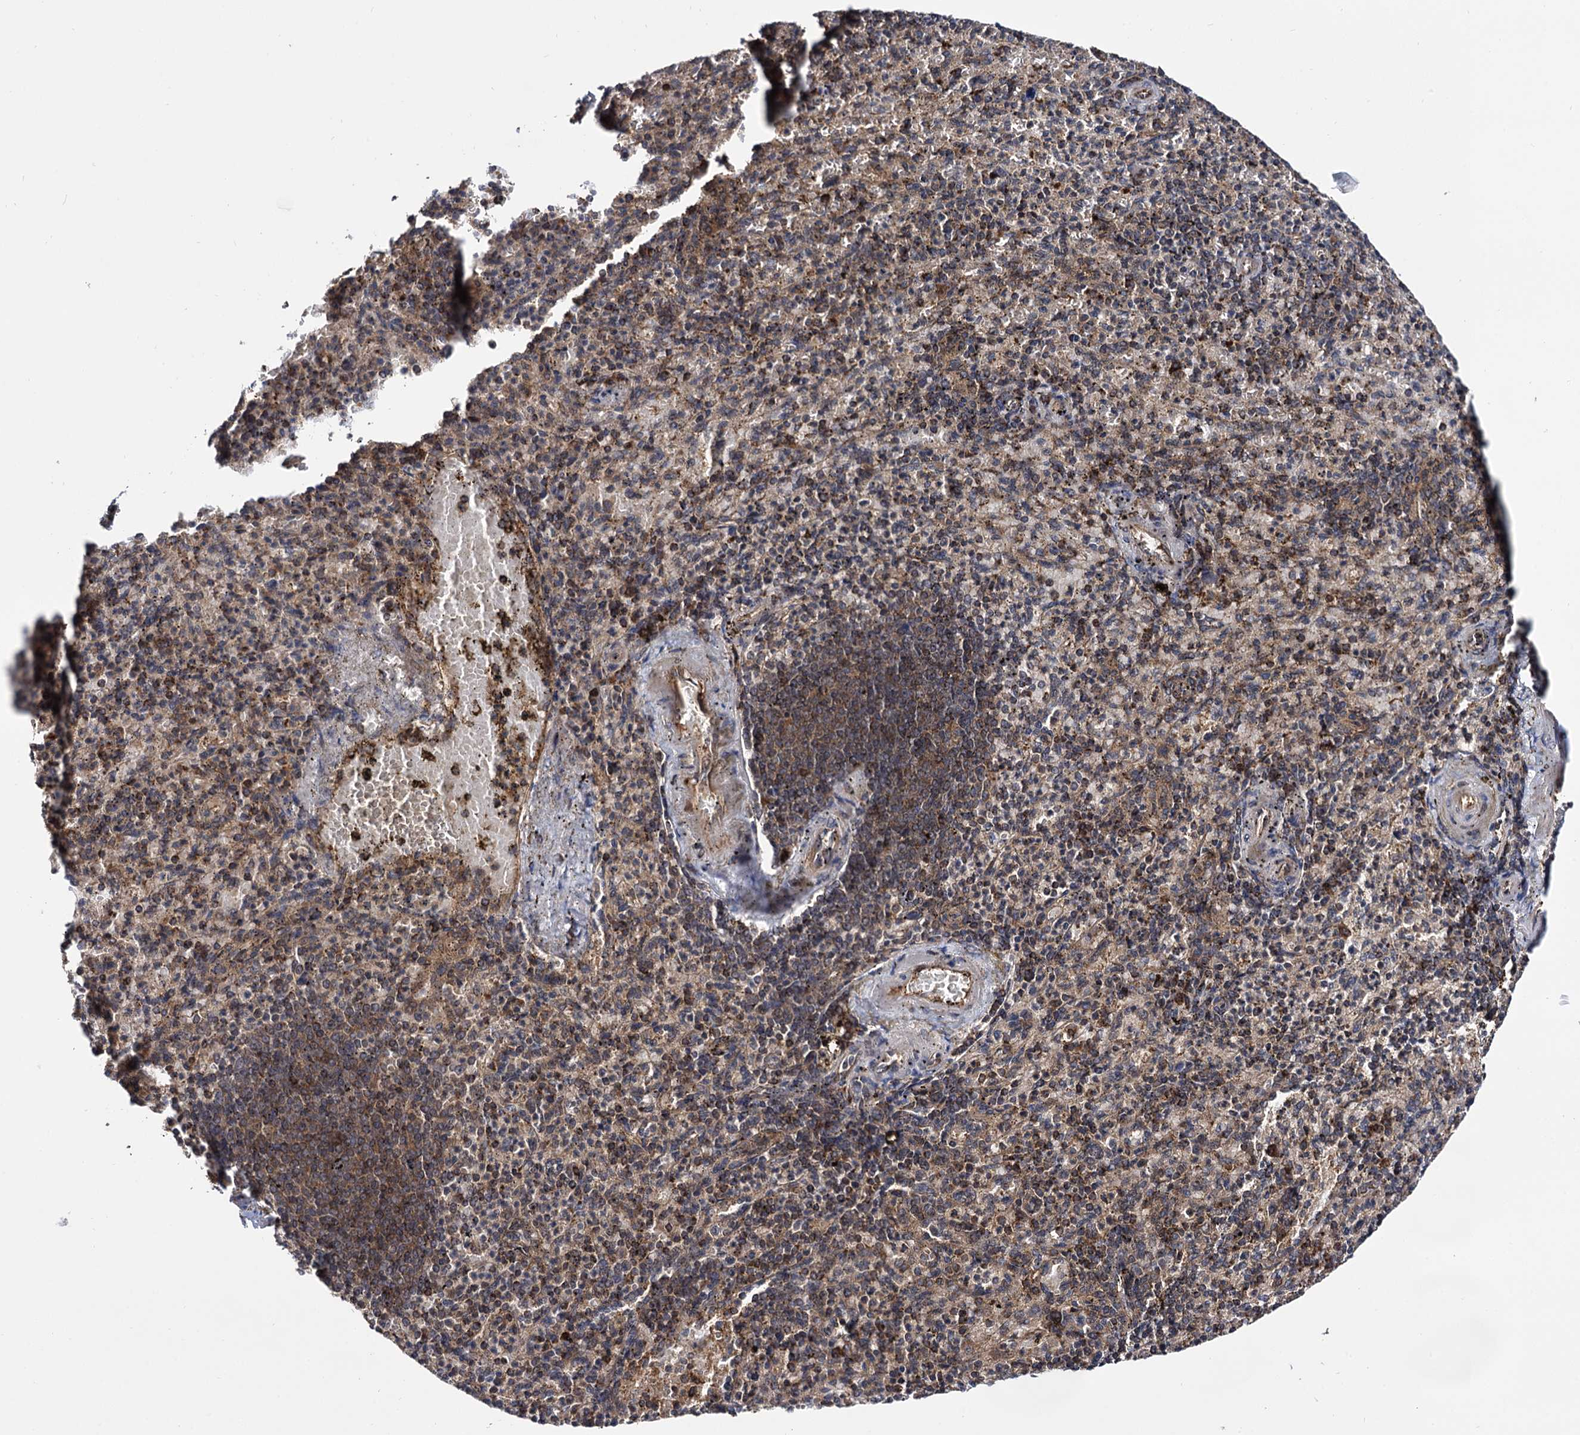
{"staining": {"intensity": "moderate", "quantity": "25%-75%", "location": "cytoplasmic/membranous"}, "tissue": "spleen", "cell_type": "Cells in red pulp", "image_type": "normal", "snomed": [{"axis": "morphology", "description": "Normal tissue, NOS"}, {"axis": "topography", "description": "Spleen"}], "caption": "Cells in red pulp exhibit medium levels of moderate cytoplasmic/membranous positivity in approximately 25%-75% of cells in normal spleen.", "gene": "MICAL2", "patient": {"sex": "female", "age": 74}}